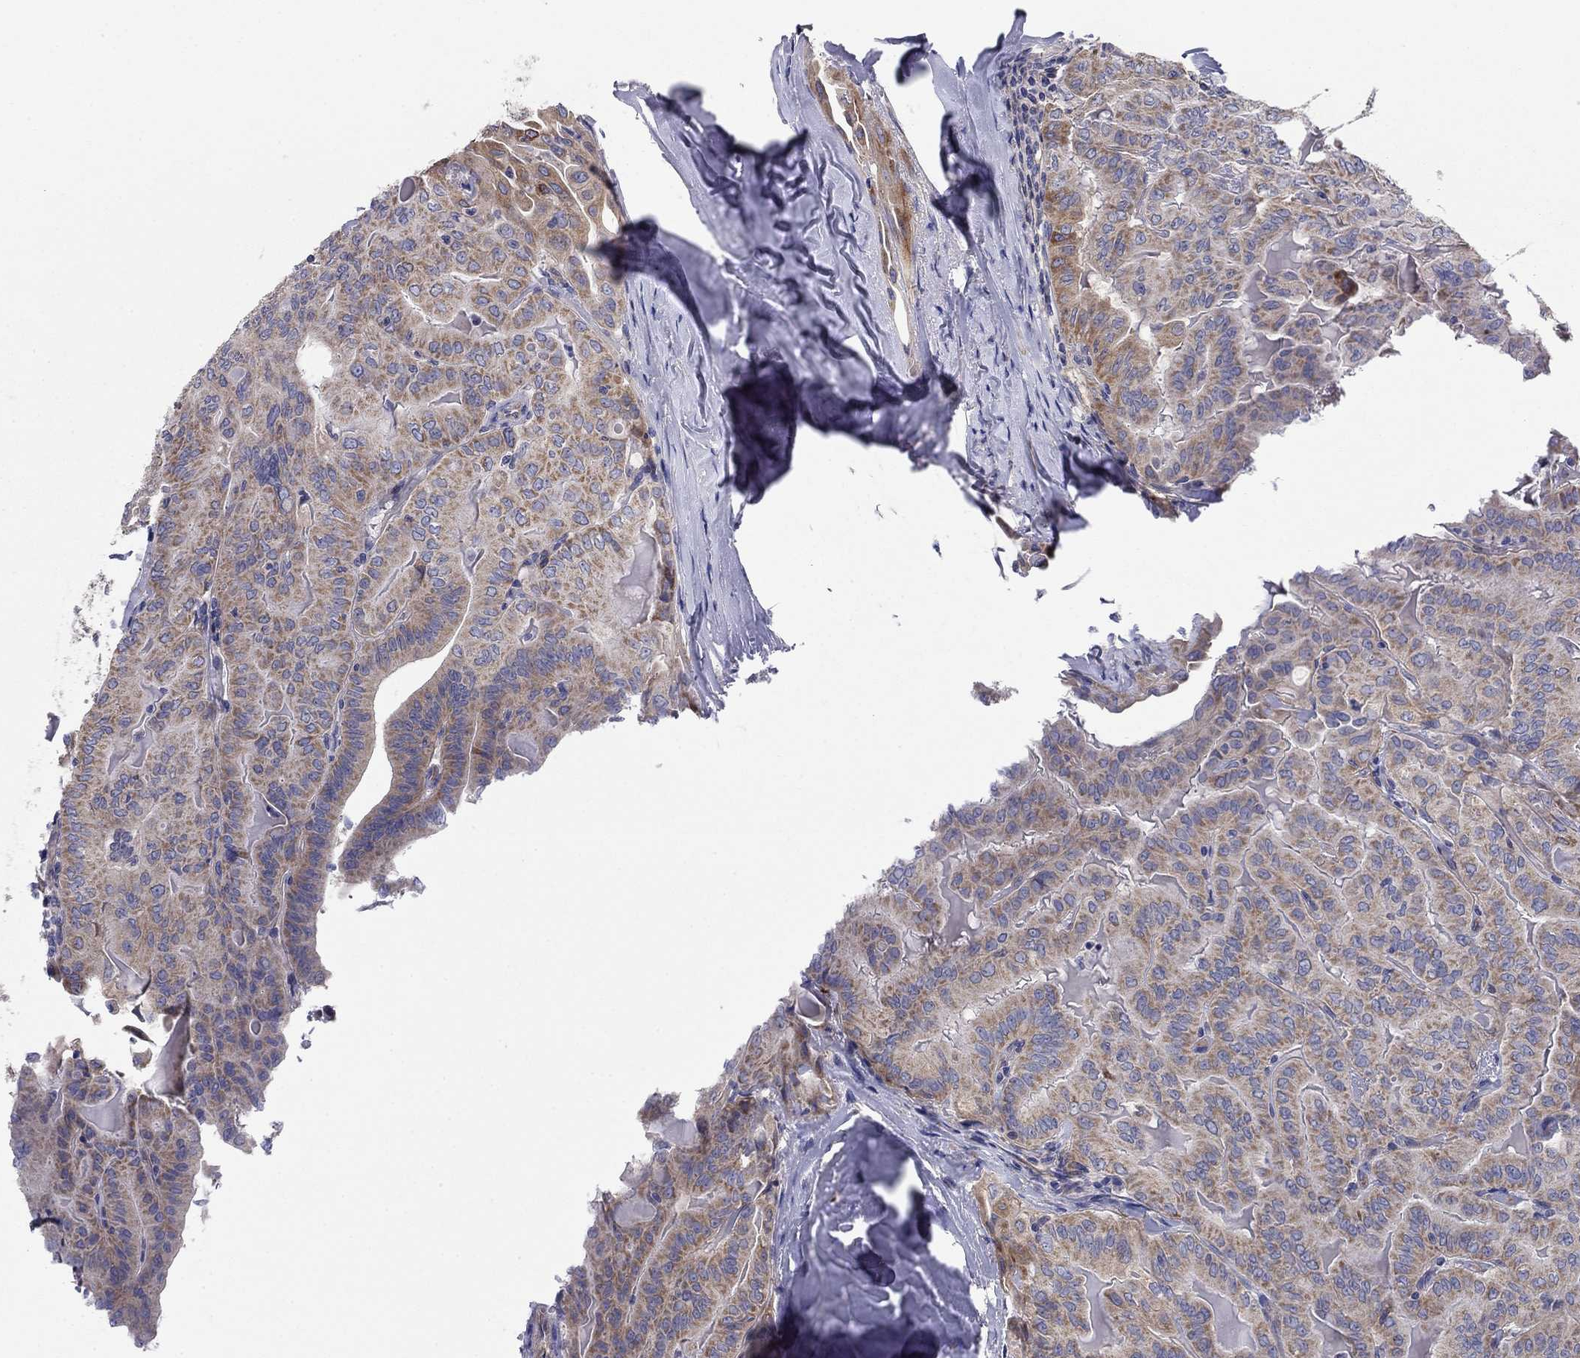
{"staining": {"intensity": "strong", "quantity": "<25%", "location": "cytoplasmic/membranous"}, "tissue": "thyroid cancer", "cell_type": "Tumor cells", "image_type": "cancer", "snomed": [{"axis": "morphology", "description": "Papillary adenocarcinoma, NOS"}, {"axis": "topography", "description": "Thyroid gland"}], "caption": "Immunohistochemistry of human papillary adenocarcinoma (thyroid) reveals medium levels of strong cytoplasmic/membranous staining in about <25% of tumor cells.", "gene": "EMP2", "patient": {"sex": "female", "age": 68}}